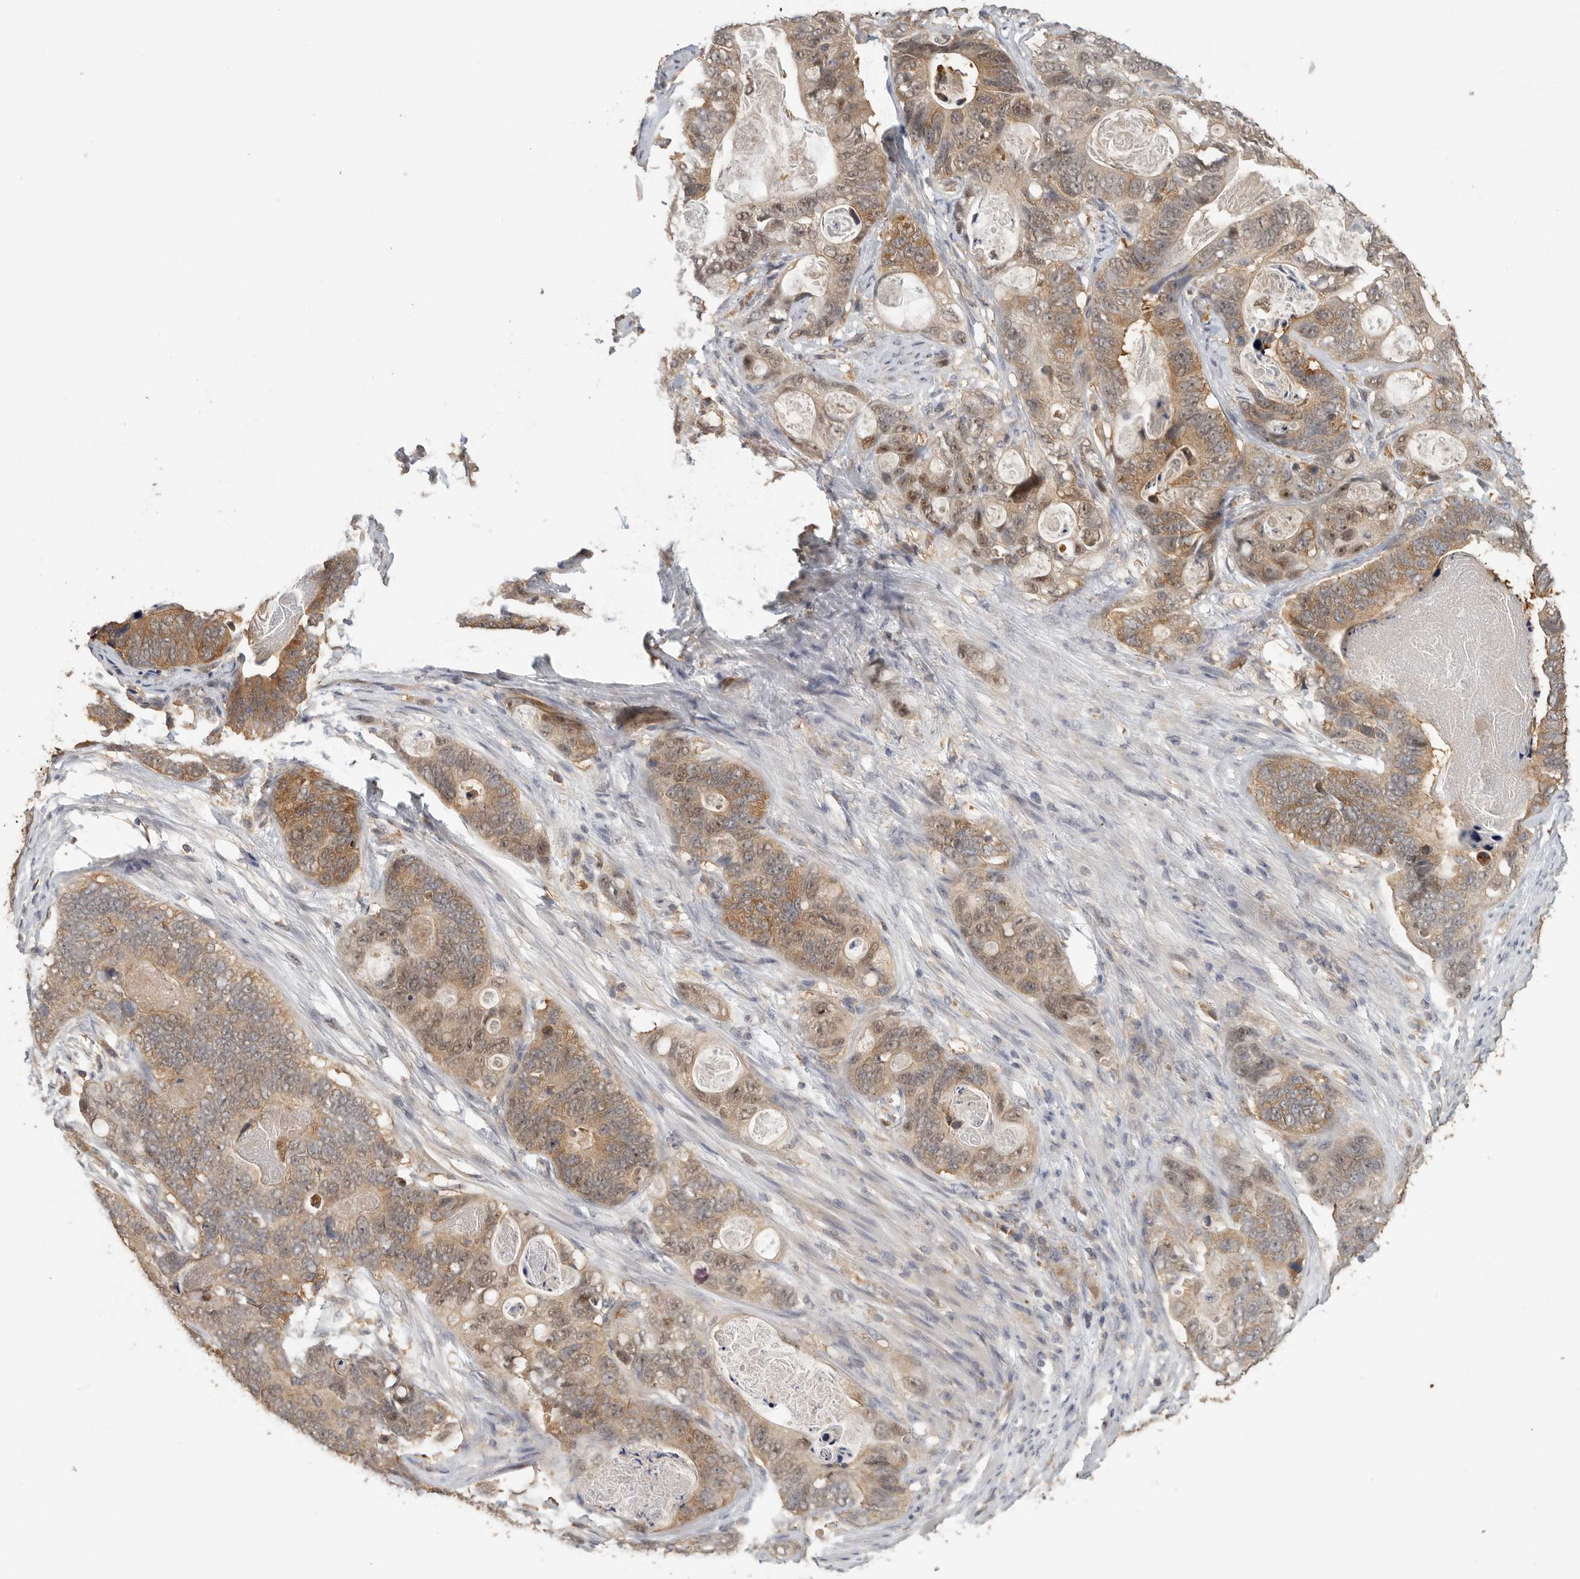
{"staining": {"intensity": "strong", "quantity": "25%-75%", "location": "cytoplasmic/membranous"}, "tissue": "stomach cancer", "cell_type": "Tumor cells", "image_type": "cancer", "snomed": [{"axis": "morphology", "description": "Normal tissue, NOS"}, {"axis": "morphology", "description": "Adenocarcinoma, NOS"}, {"axis": "topography", "description": "Stomach"}], "caption": "DAB (3,3'-diaminobenzidine) immunohistochemical staining of stomach cancer (adenocarcinoma) exhibits strong cytoplasmic/membranous protein staining in approximately 25%-75% of tumor cells.", "gene": "CCT8", "patient": {"sex": "female", "age": 89}}